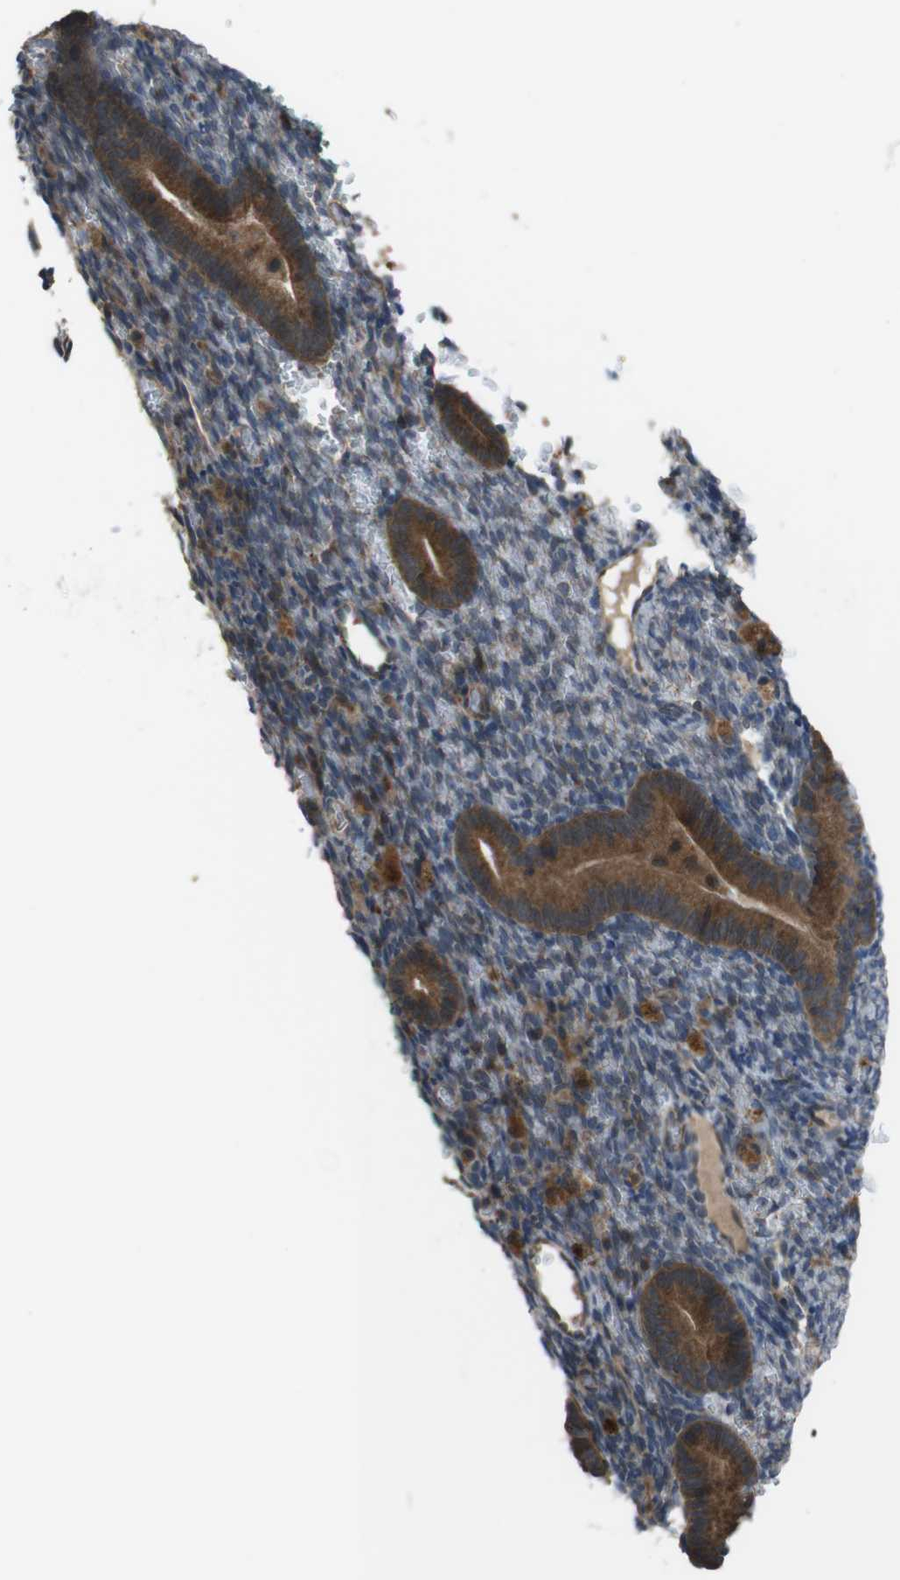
{"staining": {"intensity": "negative", "quantity": "none", "location": "none"}, "tissue": "endometrium", "cell_type": "Cells in endometrial stroma", "image_type": "normal", "snomed": [{"axis": "morphology", "description": "Normal tissue, NOS"}, {"axis": "topography", "description": "Endometrium"}], "caption": "A high-resolution micrograph shows IHC staining of unremarkable endometrium, which demonstrates no significant positivity in cells in endometrial stroma.", "gene": "SLC22A23", "patient": {"sex": "female", "age": 51}}